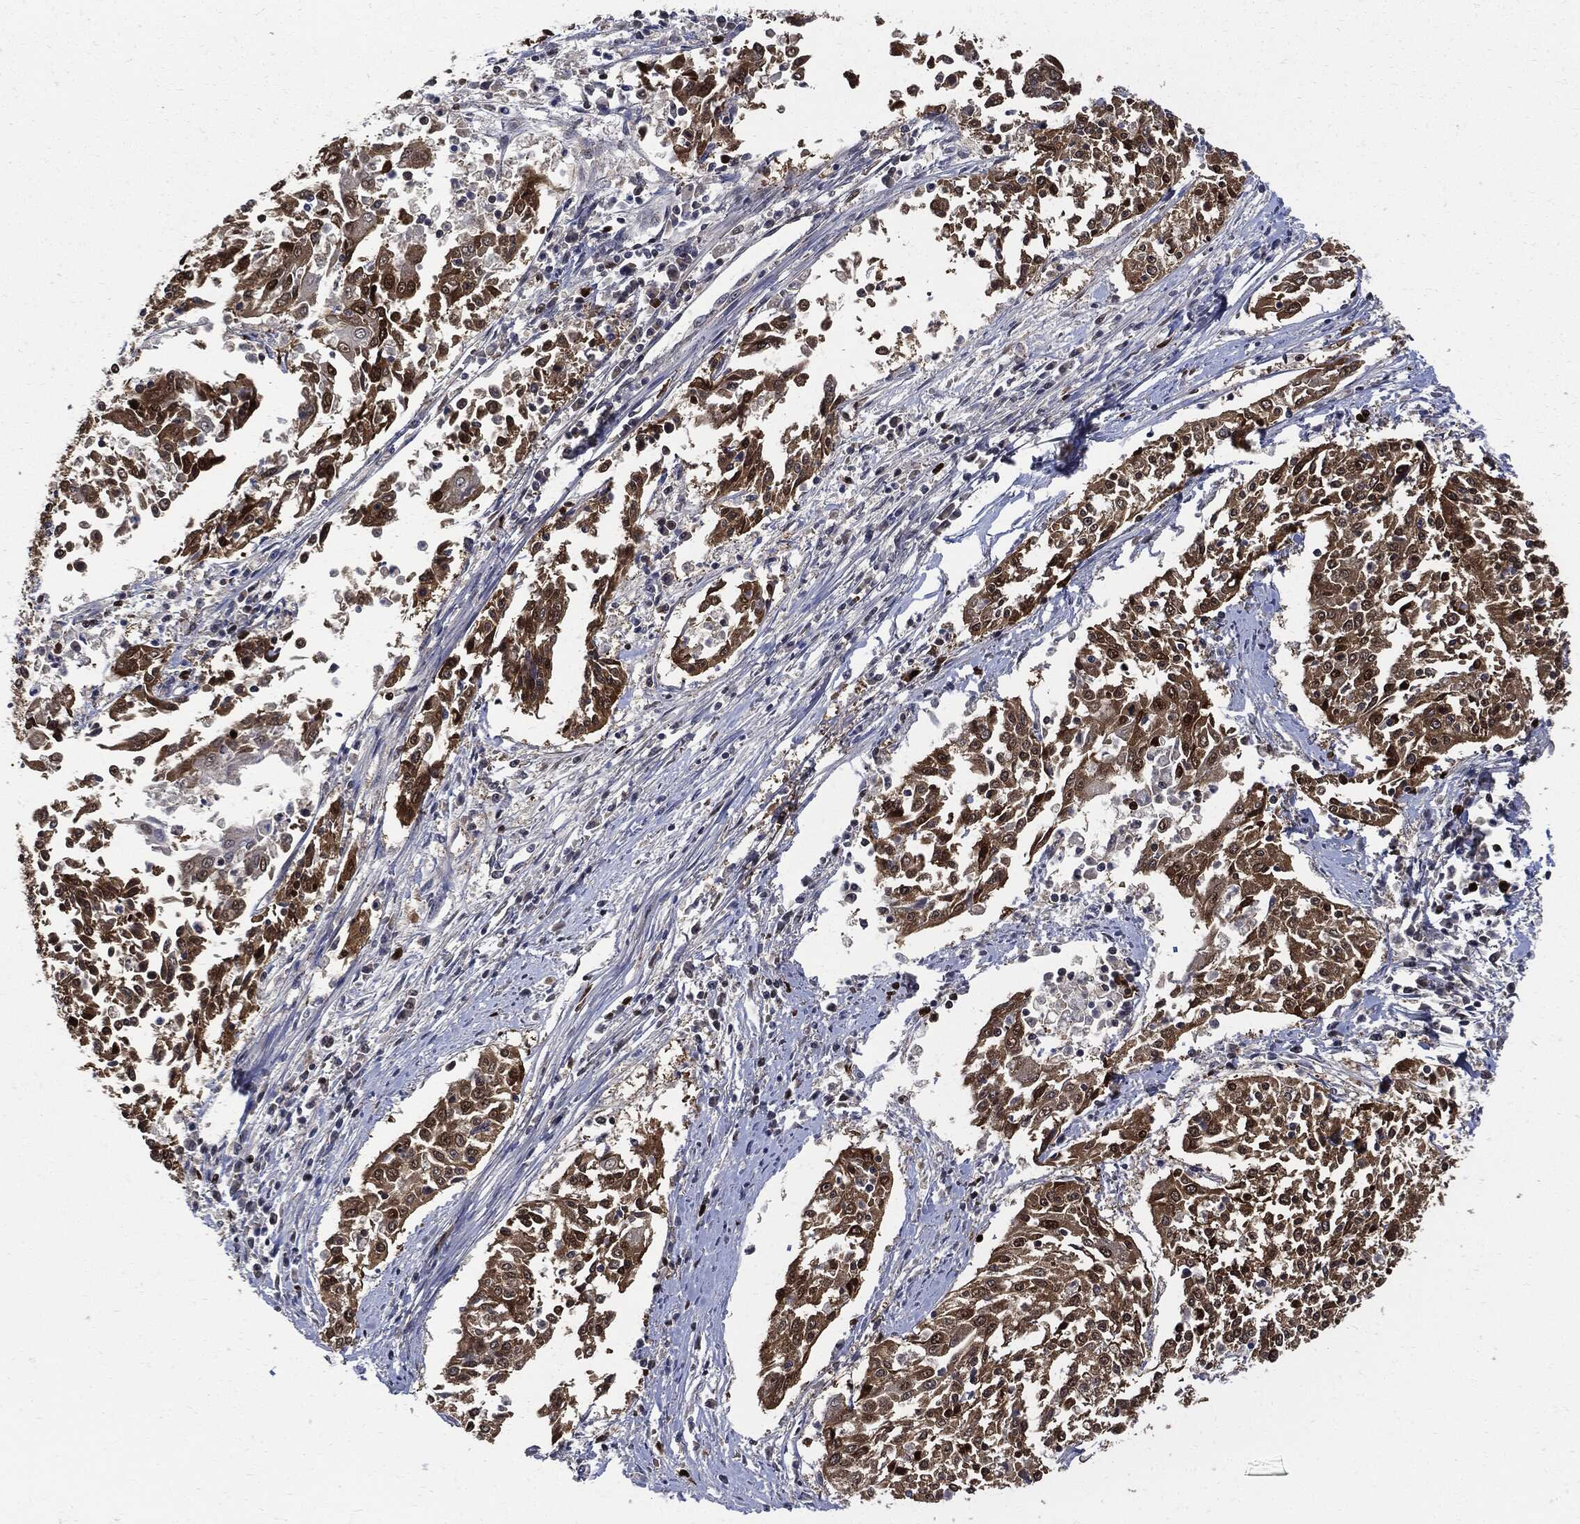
{"staining": {"intensity": "moderate", "quantity": ">75%", "location": "cytoplasmic/membranous,nuclear"}, "tissue": "cervical cancer", "cell_type": "Tumor cells", "image_type": "cancer", "snomed": [{"axis": "morphology", "description": "Squamous cell carcinoma, NOS"}, {"axis": "topography", "description": "Cervix"}], "caption": "The immunohistochemical stain labels moderate cytoplasmic/membranous and nuclear expression in tumor cells of cervical cancer tissue.", "gene": "PCNA", "patient": {"sex": "female", "age": 41}}